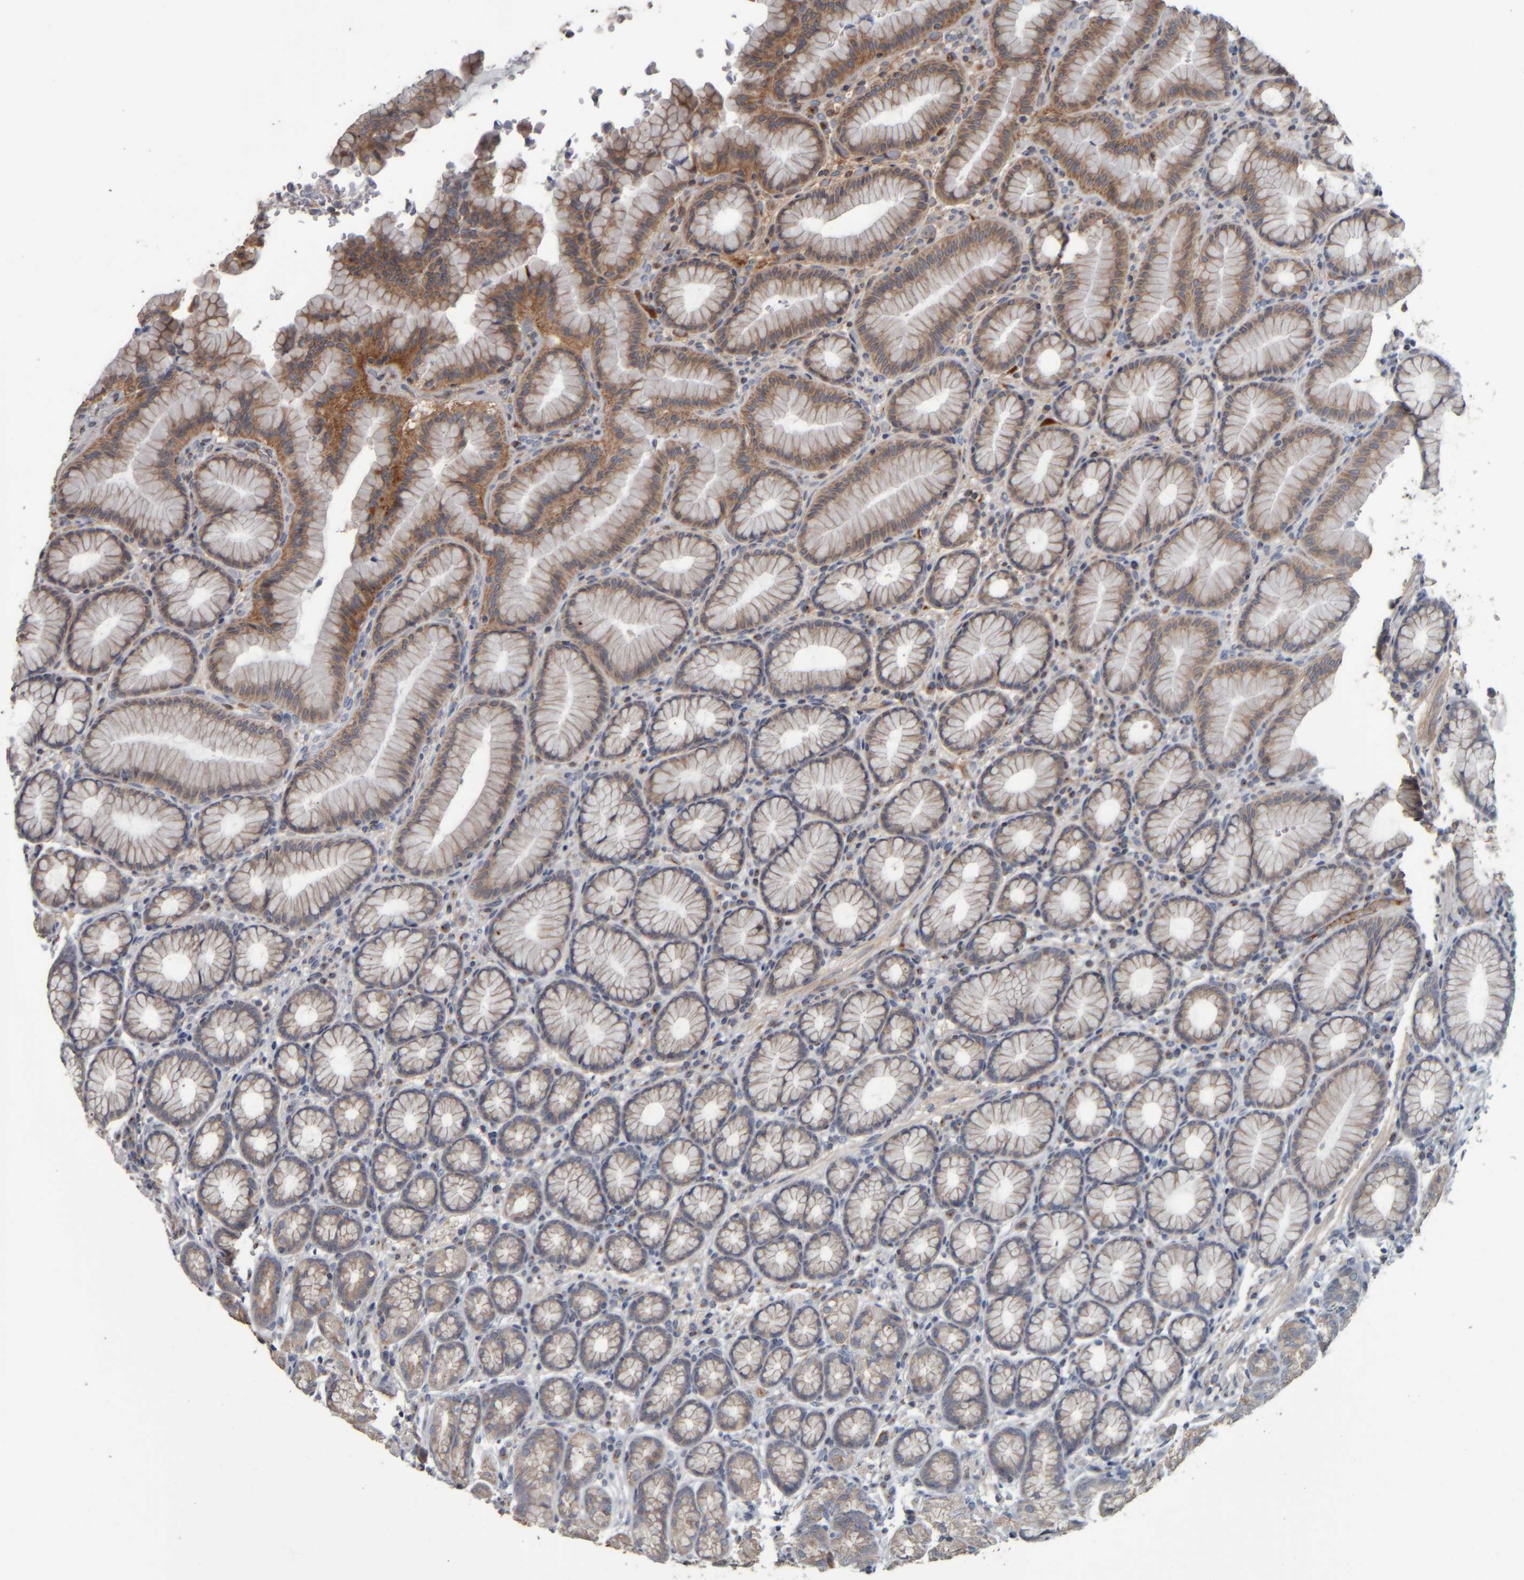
{"staining": {"intensity": "moderate", "quantity": "<25%", "location": "cytoplasmic/membranous"}, "tissue": "stomach", "cell_type": "Glandular cells", "image_type": "normal", "snomed": [{"axis": "morphology", "description": "Normal tissue, NOS"}, {"axis": "topography", "description": "Stomach"}], "caption": "Human stomach stained with a brown dye reveals moderate cytoplasmic/membranous positive staining in about <25% of glandular cells.", "gene": "CAVIN4", "patient": {"sex": "male", "age": 42}}